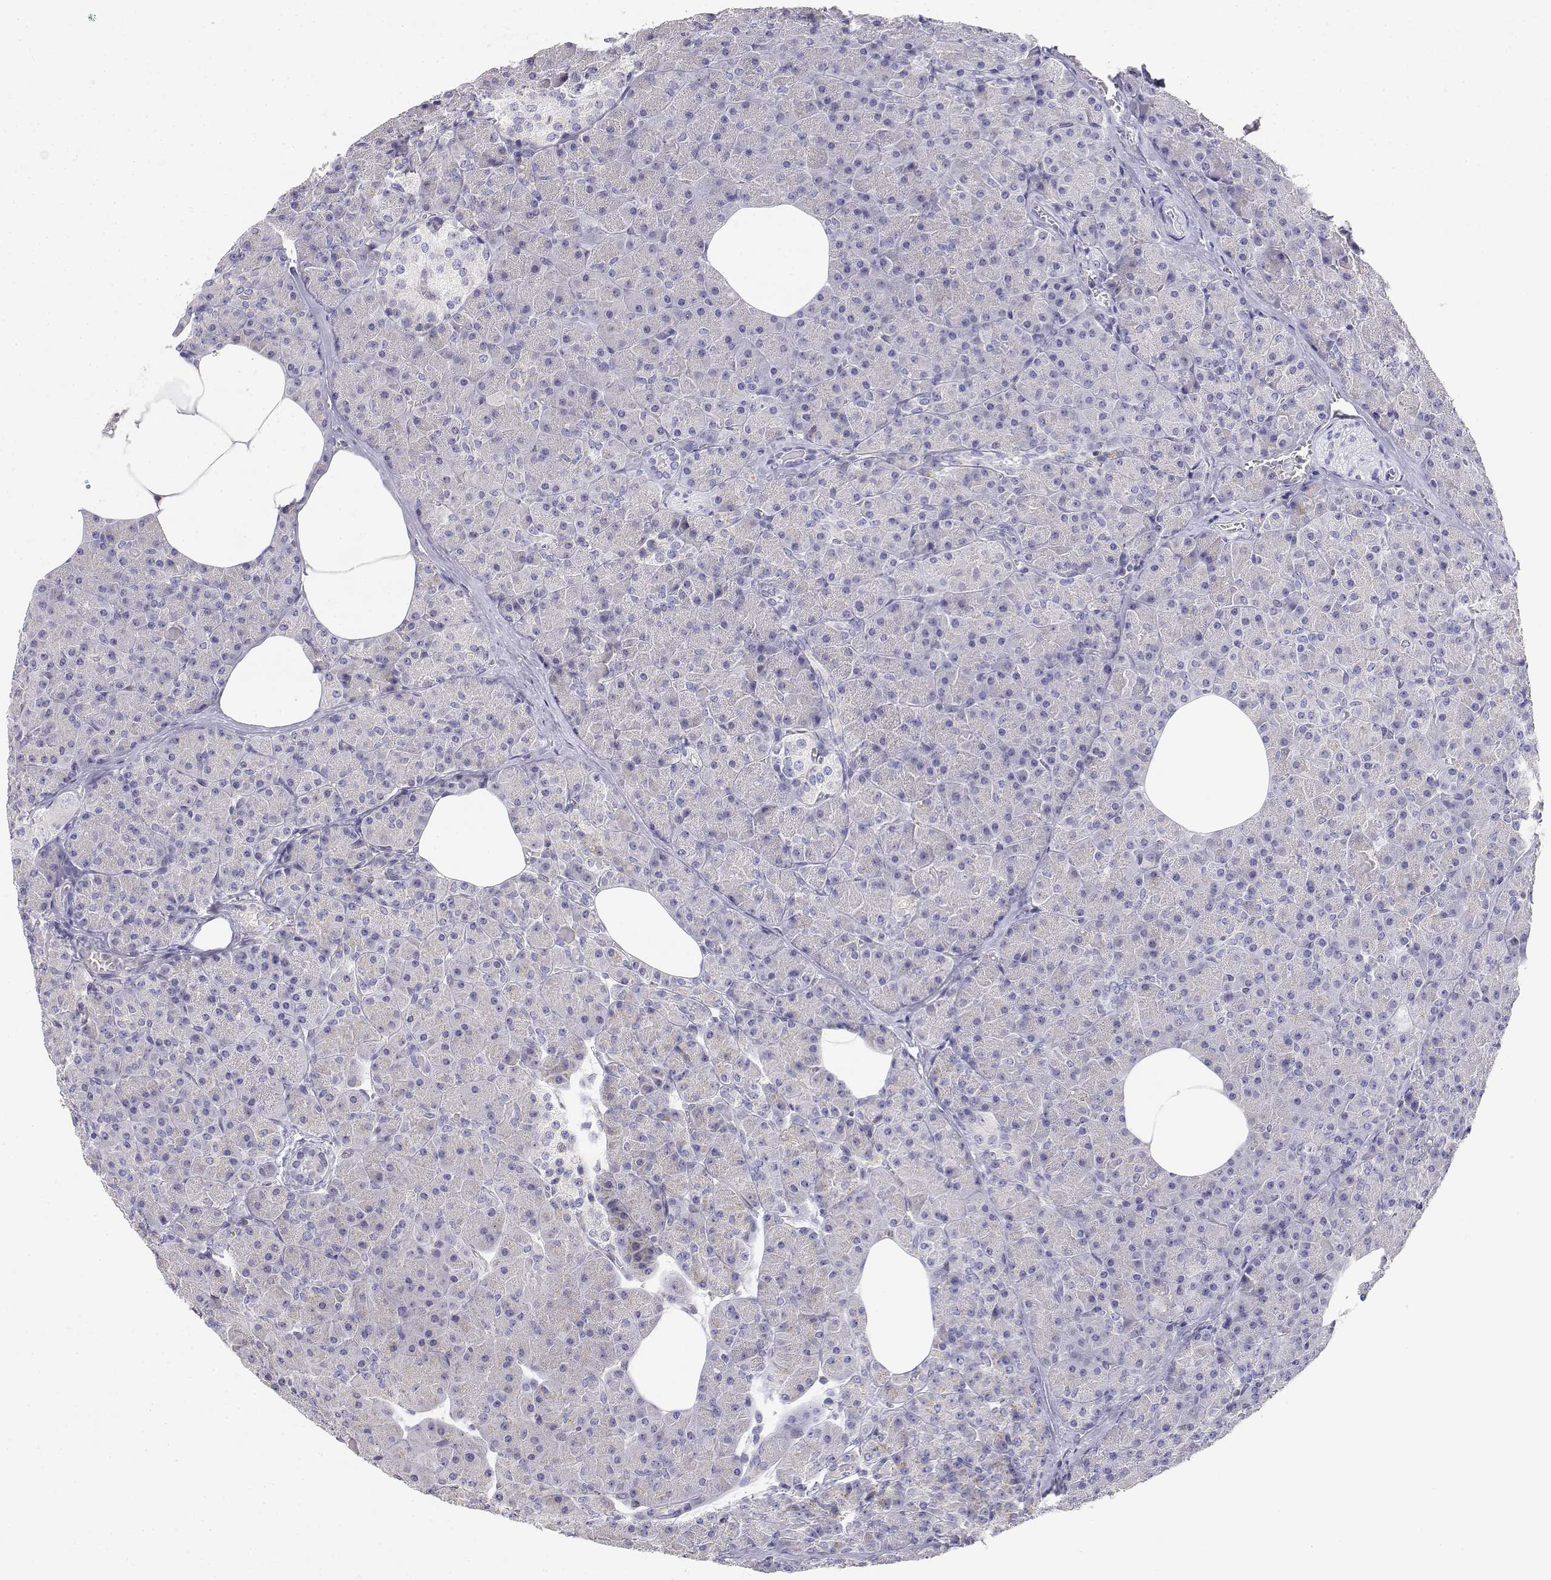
{"staining": {"intensity": "weak", "quantity": "<25%", "location": "cytoplasmic/membranous"}, "tissue": "pancreas", "cell_type": "Exocrine glandular cells", "image_type": "normal", "snomed": [{"axis": "morphology", "description": "Normal tissue, NOS"}, {"axis": "topography", "description": "Pancreas"}], "caption": "Immunohistochemistry histopathology image of normal pancreas: pancreas stained with DAB (3,3'-diaminobenzidine) demonstrates no significant protein positivity in exocrine glandular cells.", "gene": "ADA", "patient": {"sex": "female", "age": 45}}